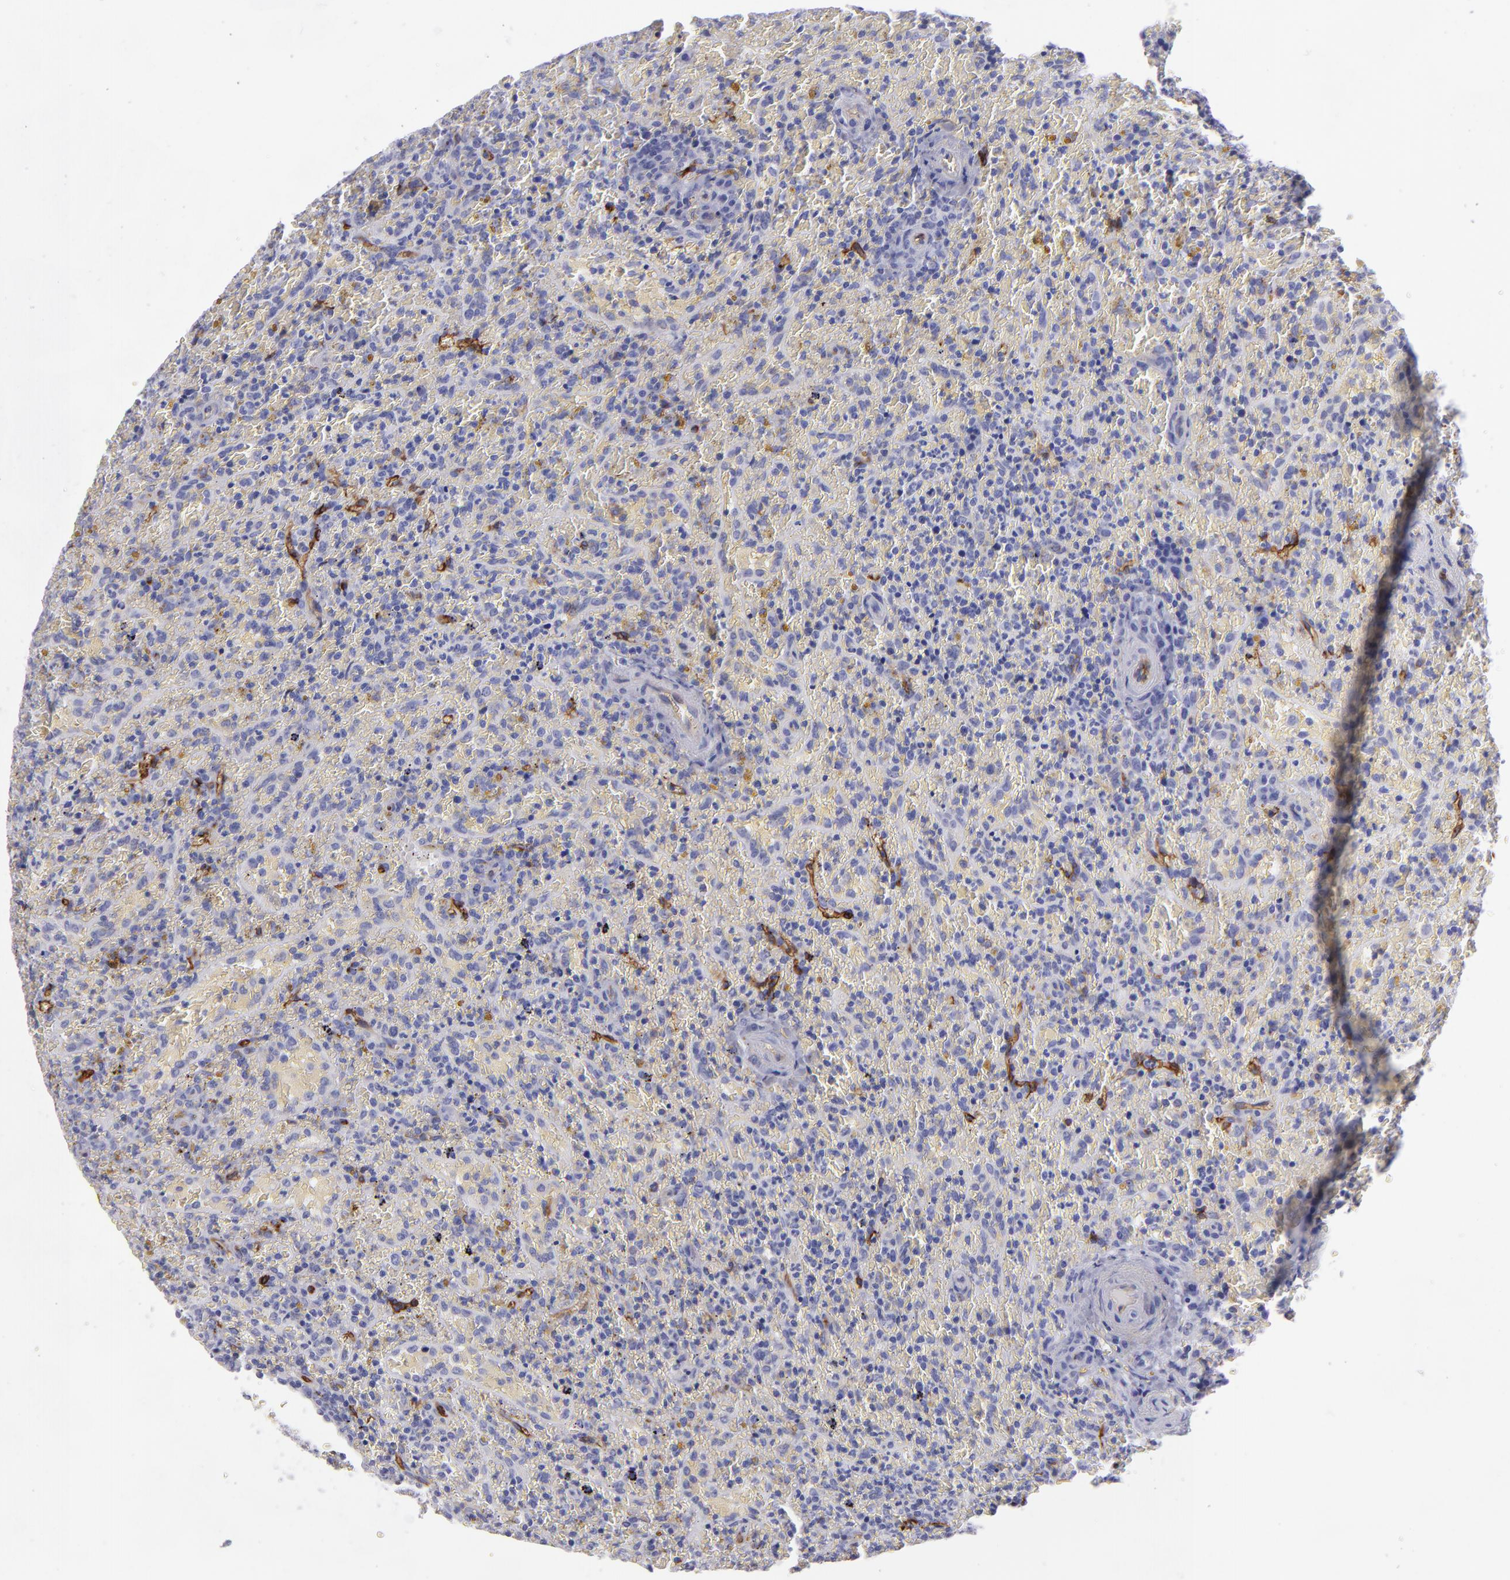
{"staining": {"intensity": "moderate", "quantity": "<25%", "location": "cytoplasmic/membranous,nuclear"}, "tissue": "lymphoma", "cell_type": "Tumor cells", "image_type": "cancer", "snomed": [{"axis": "morphology", "description": "Malignant lymphoma, non-Hodgkin's type, High grade"}, {"axis": "topography", "description": "Spleen"}, {"axis": "topography", "description": "Lymph node"}], "caption": "Malignant lymphoma, non-Hodgkin's type (high-grade) stained for a protein (brown) shows moderate cytoplasmic/membranous and nuclear positive positivity in approximately <25% of tumor cells.", "gene": "ACE", "patient": {"sex": "female", "age": 70}}